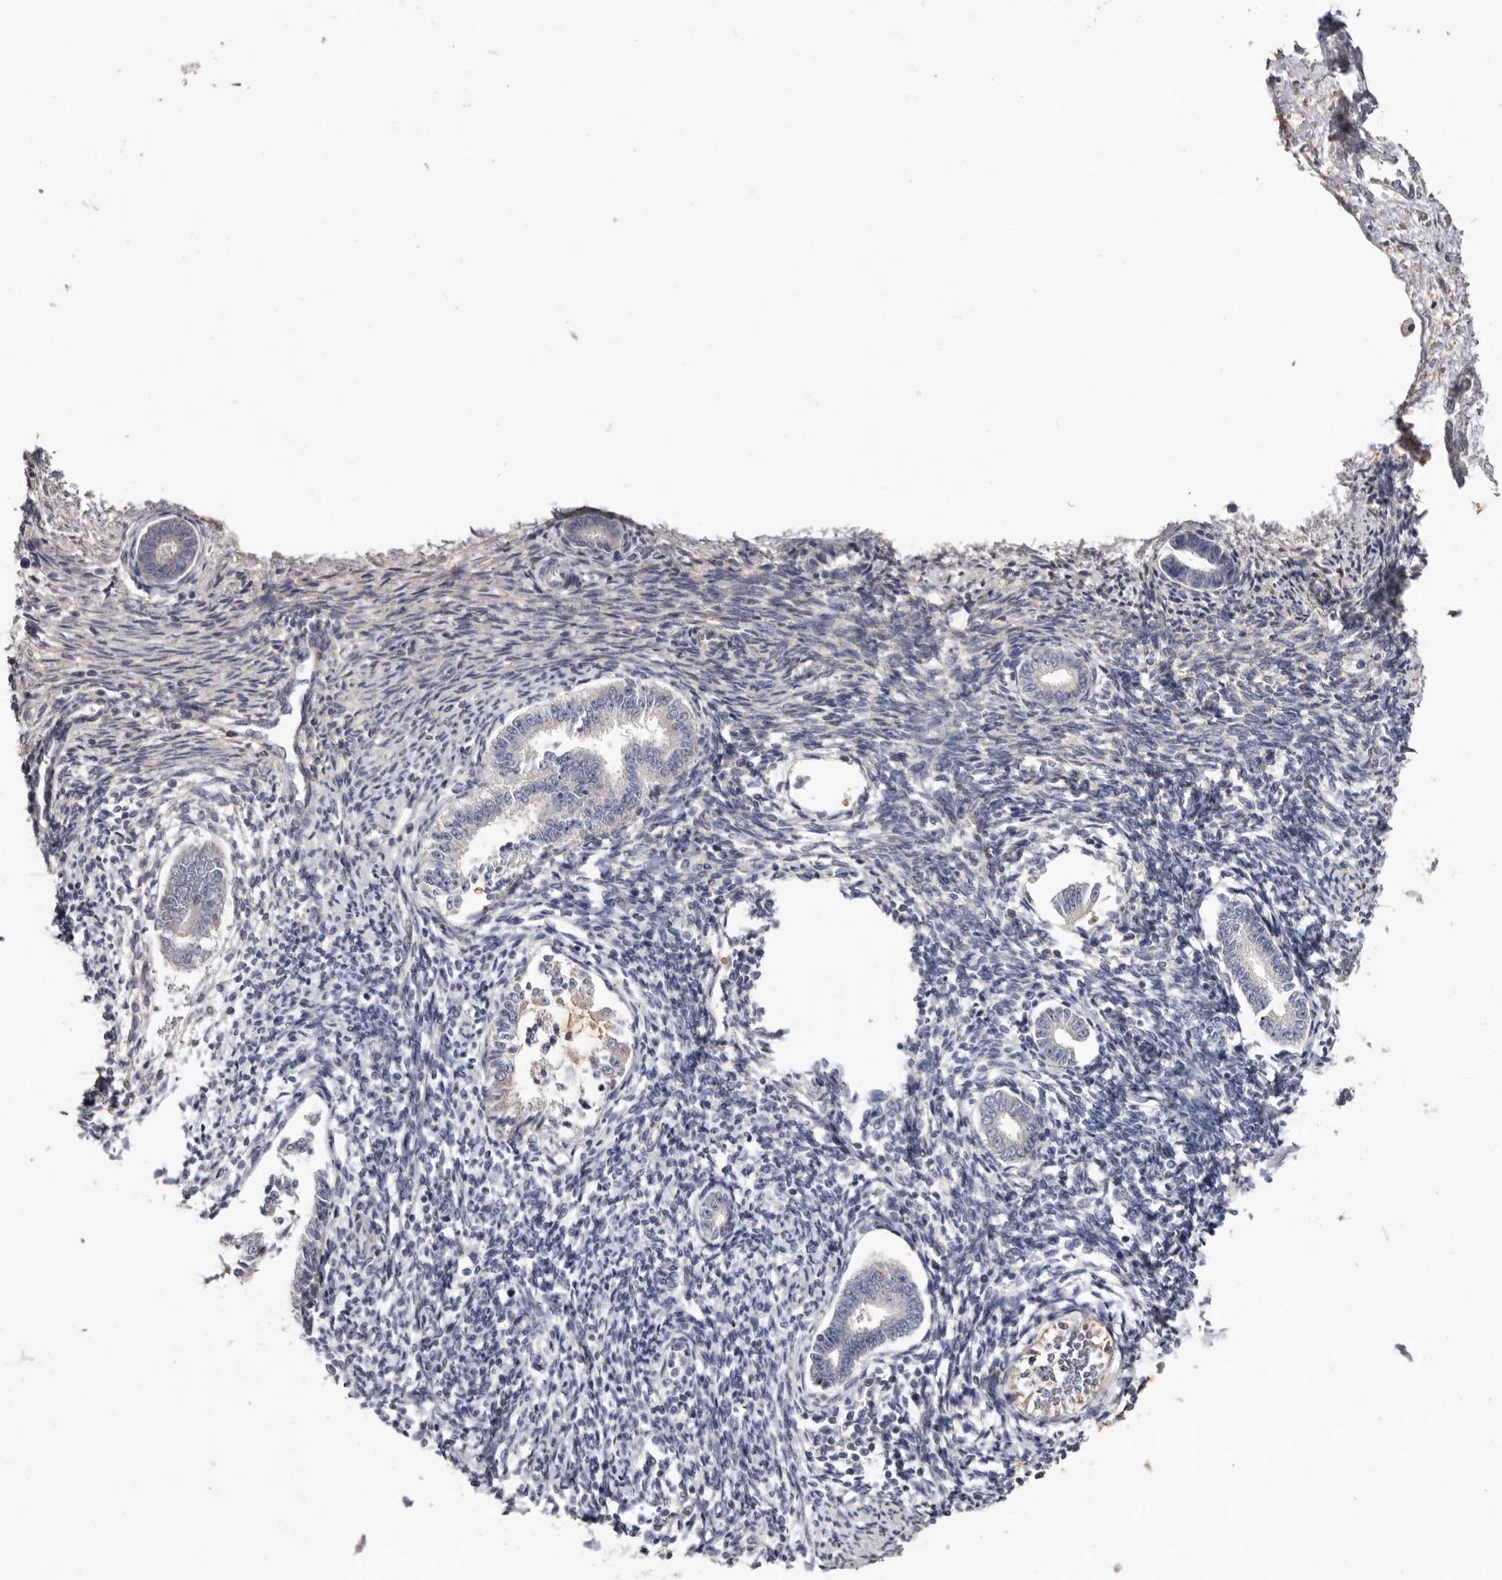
{"staining": {"intensity": "negative", "quantity": "none", "location": "none"}, "tissue": "endometrium", "cell_type": "Cells in endometrial stroma", "image_type": "normal", "snomed": [{"axis": "morphology", "description": "Normal tissue, NOS"}, {"axis": "topography", "description": "Endometrium"}], "caption": "Unremarkable endometrium was stained to show a protein in brown. There is no significant positivity in cells in endometrial stroma. (DAB (3,3'-diaminobenzidine) IHC with hematoxylin counter stain).", "gene": "SPTA1", "patient": {"sex": "female", "age": 56}}